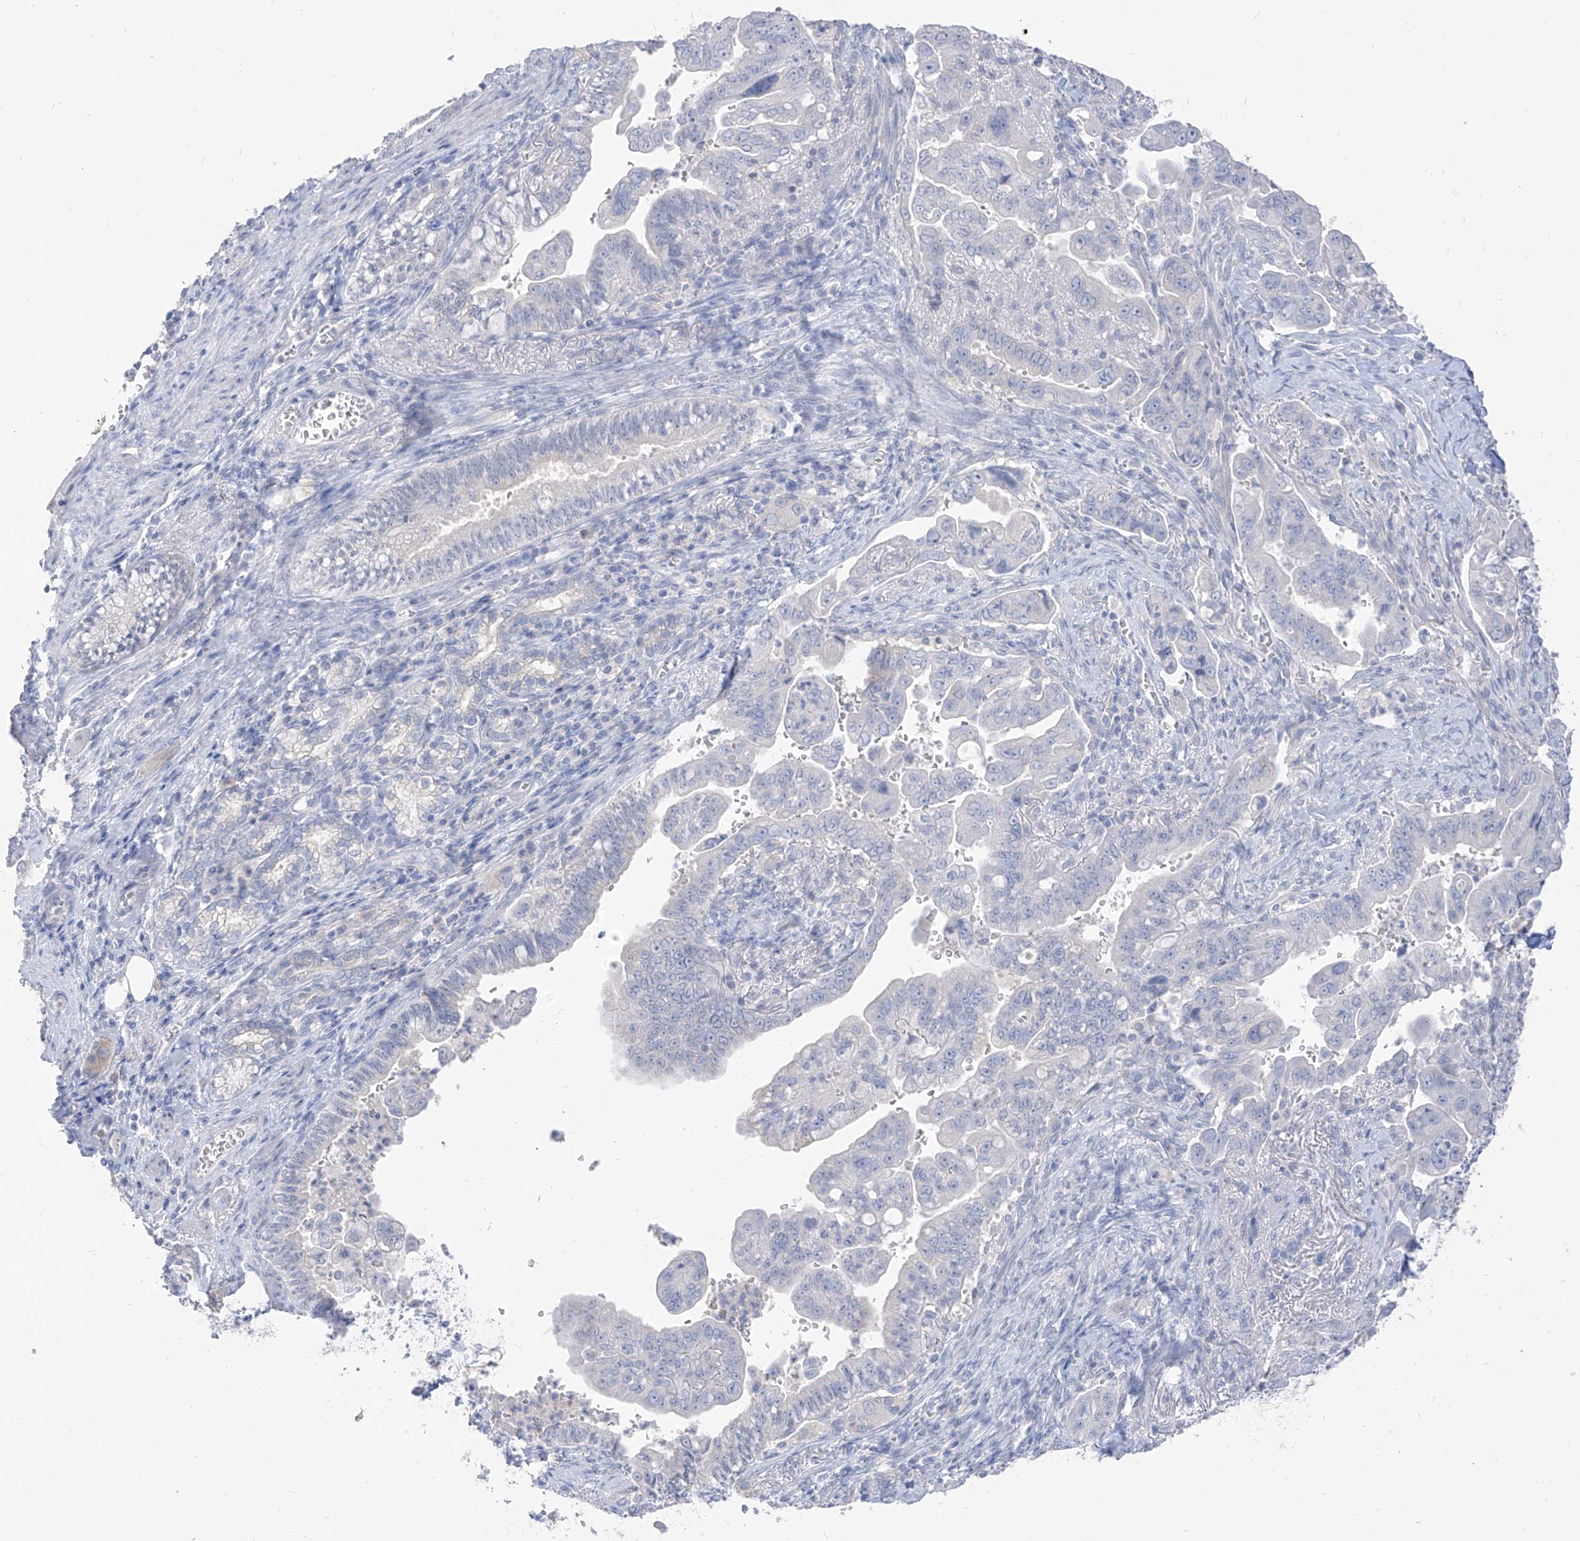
{"staining": {"intensity": "negative", "quantity": "none", "location": "none"}, "tissue": "pancreatic cancer", "cell_type": "Tumor cells", "image_type": "cancer", "snomed": [{"axis": "morphology", "description": "Adenocarcinoma, NOS"}, {"axis": "topography", "description": "Pancreas"}], "caption": "Immunohistochemical staining of pancreatic cancer (adenocarcinoma) reveals no significant staining in tumor cells.", "gene": "ARHGEF40", "patient": {"sex": "male", "age": 70}}